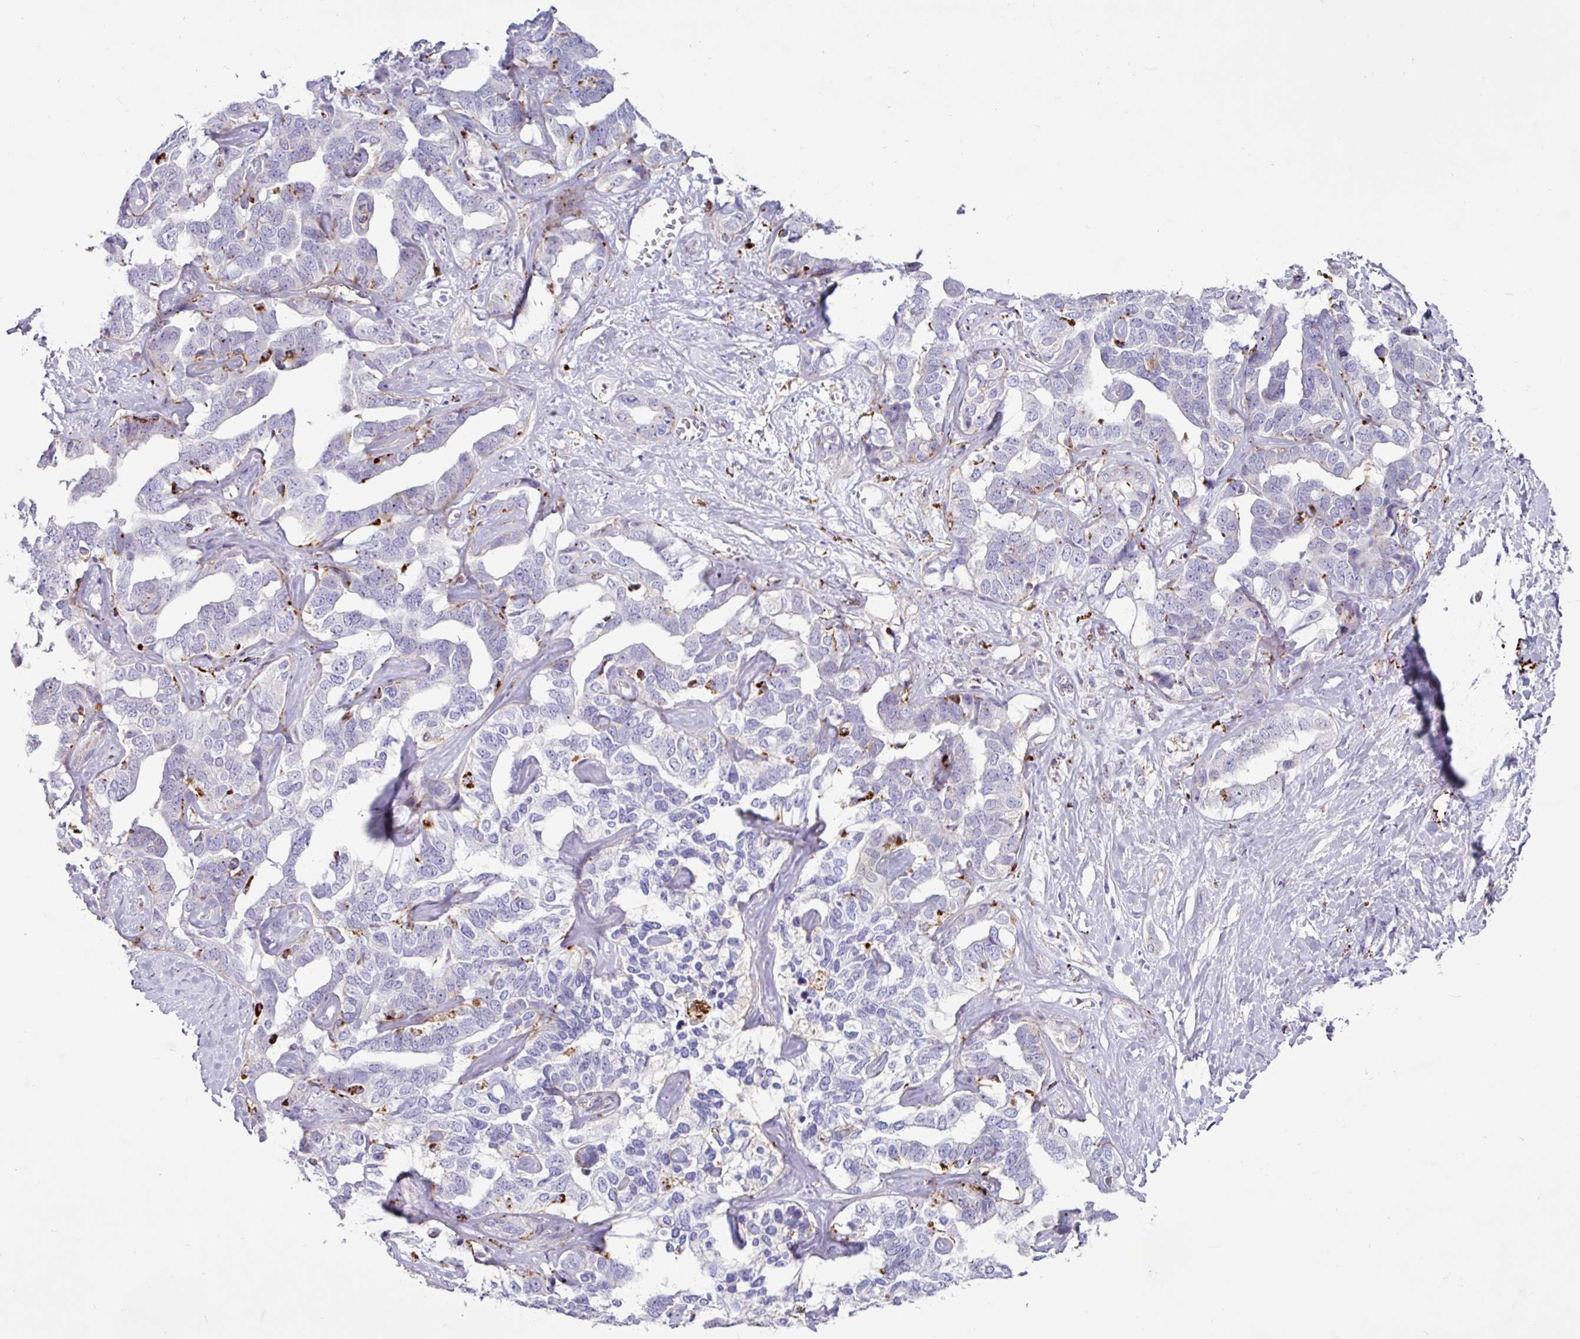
{"staining": {"intensity": "moderate", "quantity": "<25%", "location": "cytoplasmic/membranous"}, "tissue": "liver cancer", "cell_type": "Tumor cells", "image_type": "cancer", "snomed": [{"axis": "morphology", "description": "Cholangiocarcinoma"}, {"axis": "topography", "description": "Liver"}], "caption": "Human liver cancer stained with a protein marker exhibits moderate staining in tumor cells.", "gene": "AMIGO2", "patient": {"sex": "male", "age": 59}}